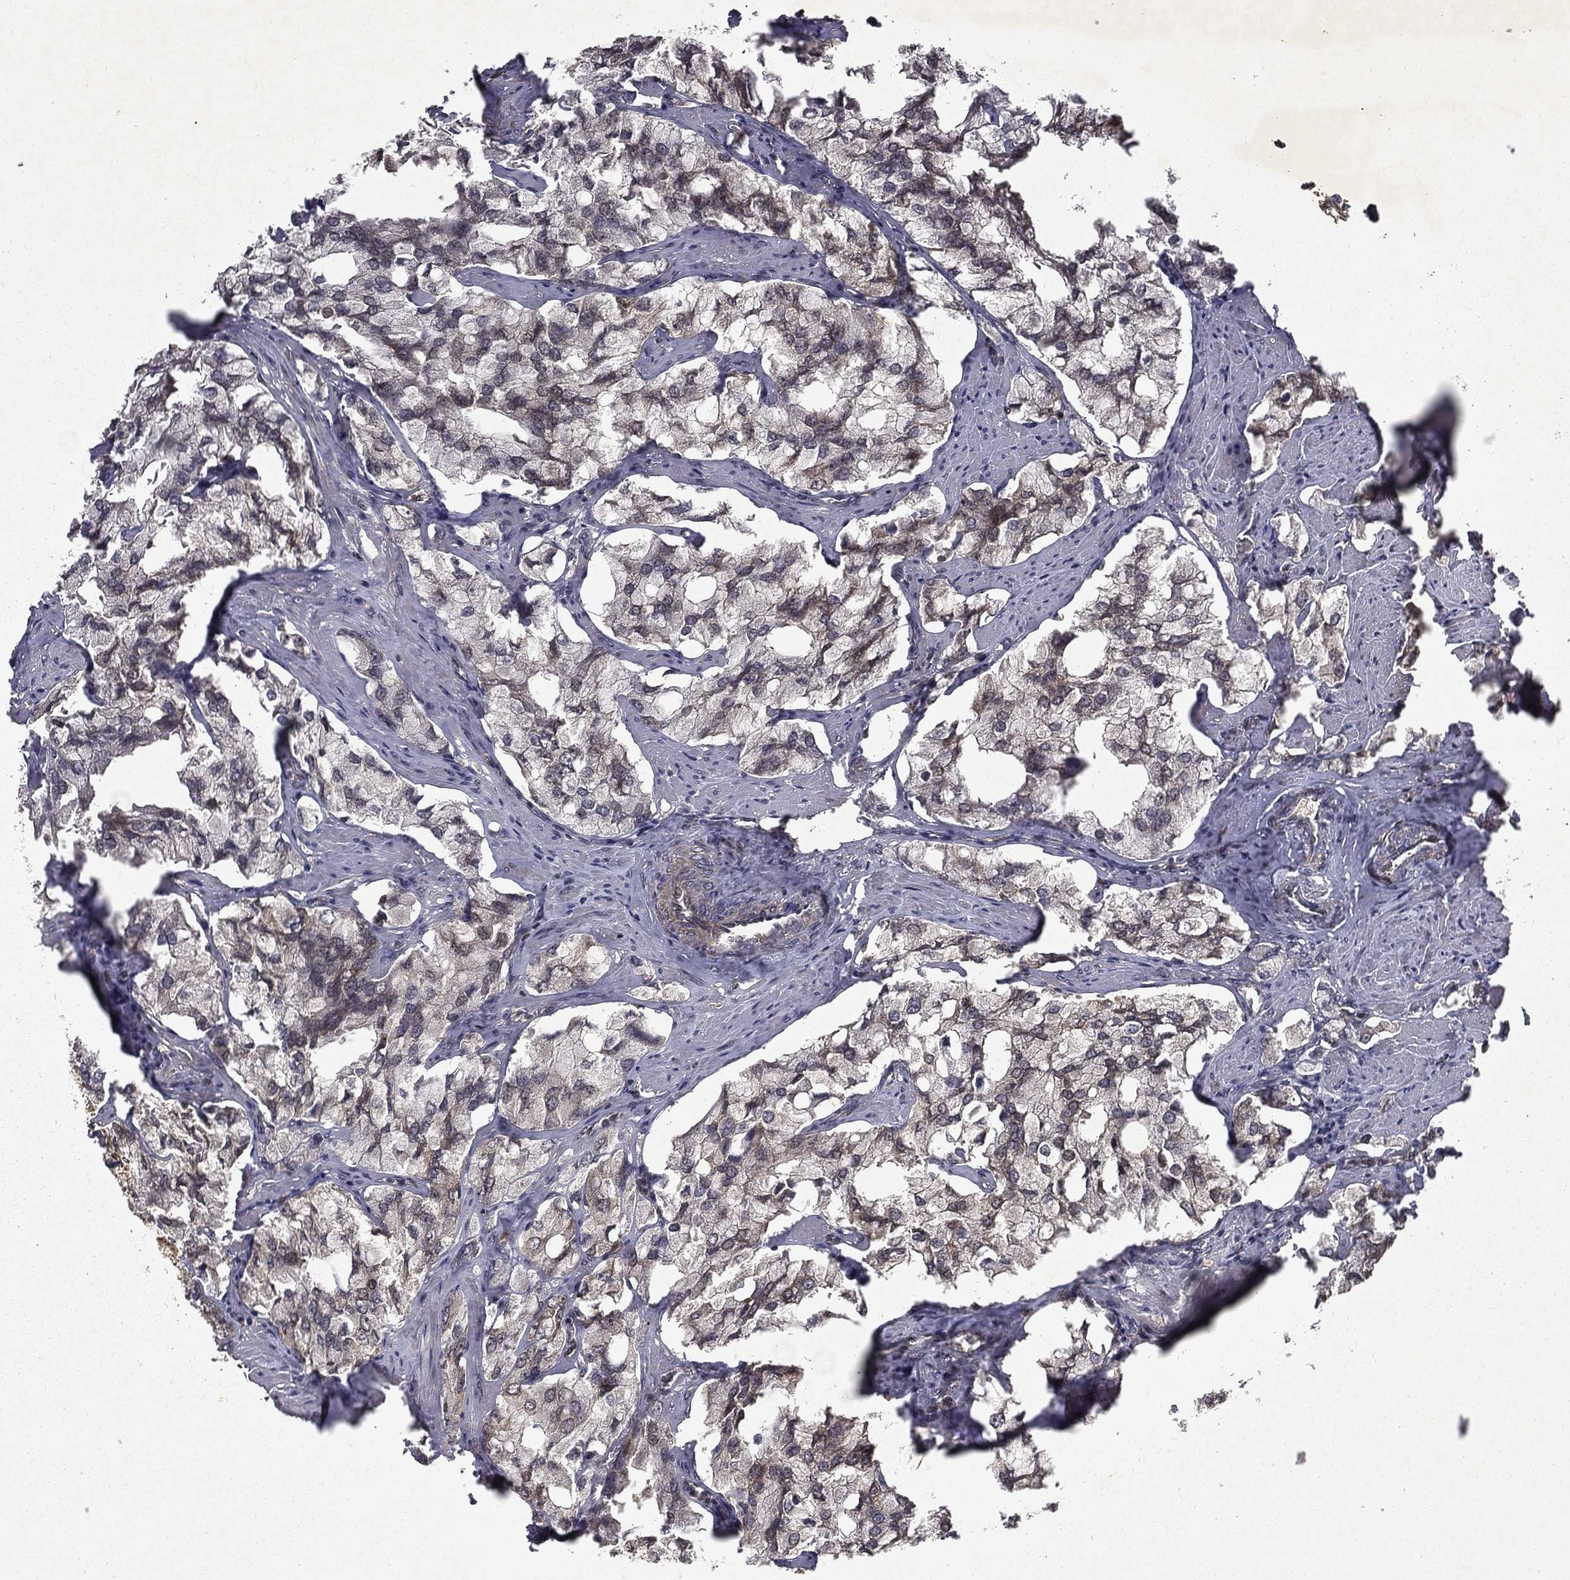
{"staining": {"intensity": "moderate", "quantity": "<25%", "location": "cytoplasmic/membranous,nuclear"}, "tissue": "prostate cancer", "cell_type": "Tumor cells", "image_type": "cancer", "snomed": [{"axis": "morphology", "description": "Adenocarcinoma, NOS"}, {"axis": "topography", "description": "Prostate and seminal vesicle, NOS"}, {"axis": "topography", "description": "Prostate"}], "caption": "Immunohistochemical staining of prostate adenocarcinoma reveals moderate cytoplasmic/membranous and nuclear protein expression in approximately <25% of tumor cells.", "gene": "FGD1", "patient": {"sex": "male", "age": 64}}